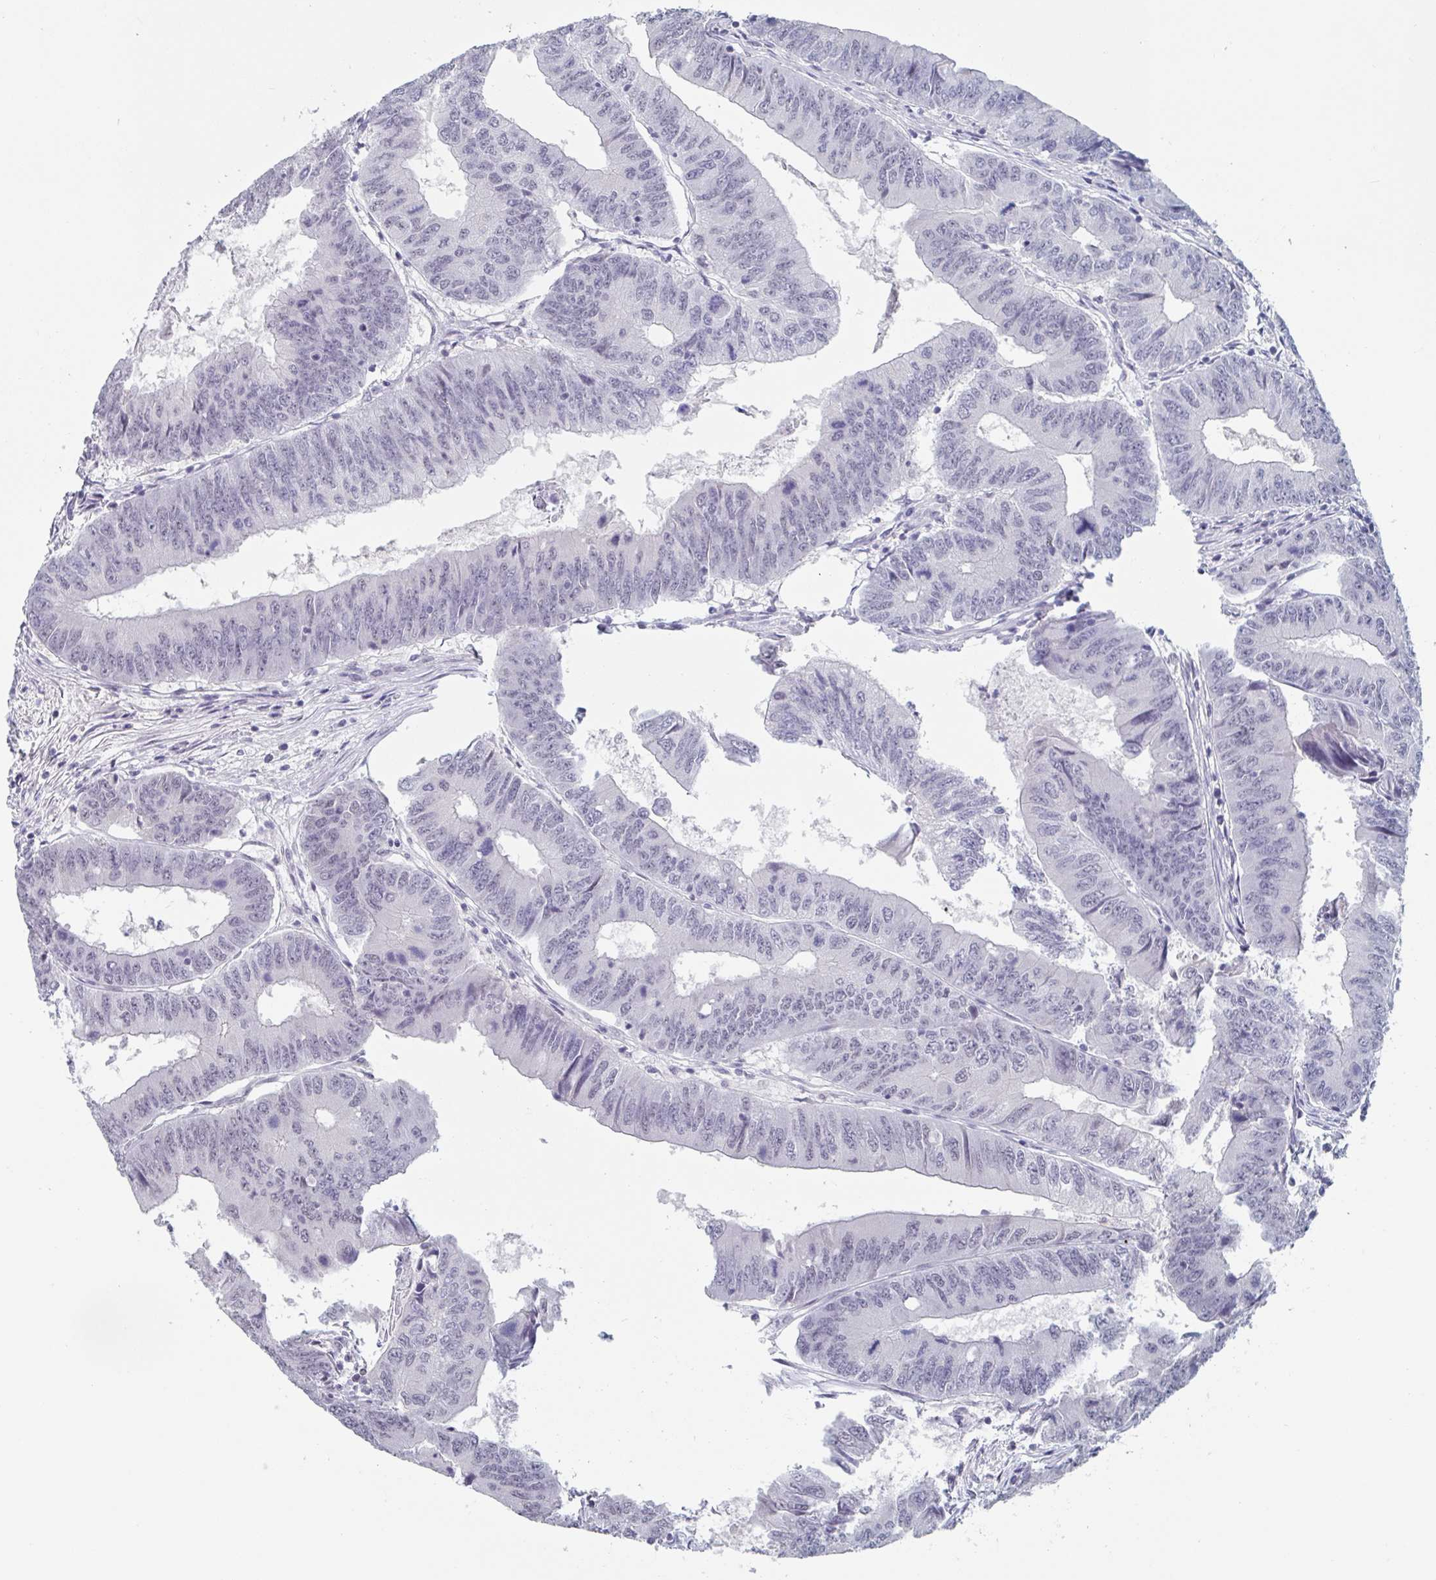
{"staining": {"intensity": "negative", "quantity": "none", "location": "none"}, "tissue": "colorectal cancer", "cell_type": "Tumor cells", "image_type": "cancer", "snomed": [{"axis": "morphology", "description": "Adenocarcinoma, NOS"}, {"axis": "topography", "description": "Colon"}], "caption": "Immunohistochemistry (IHC) photomicrograph of neoplastic tissue: adenocarcinoma (colorectal) stained with DAB displays no significant protein staining in tumor cells.", "gene": "KDM4D", "patient": {"sex": "male", "age": 53}}